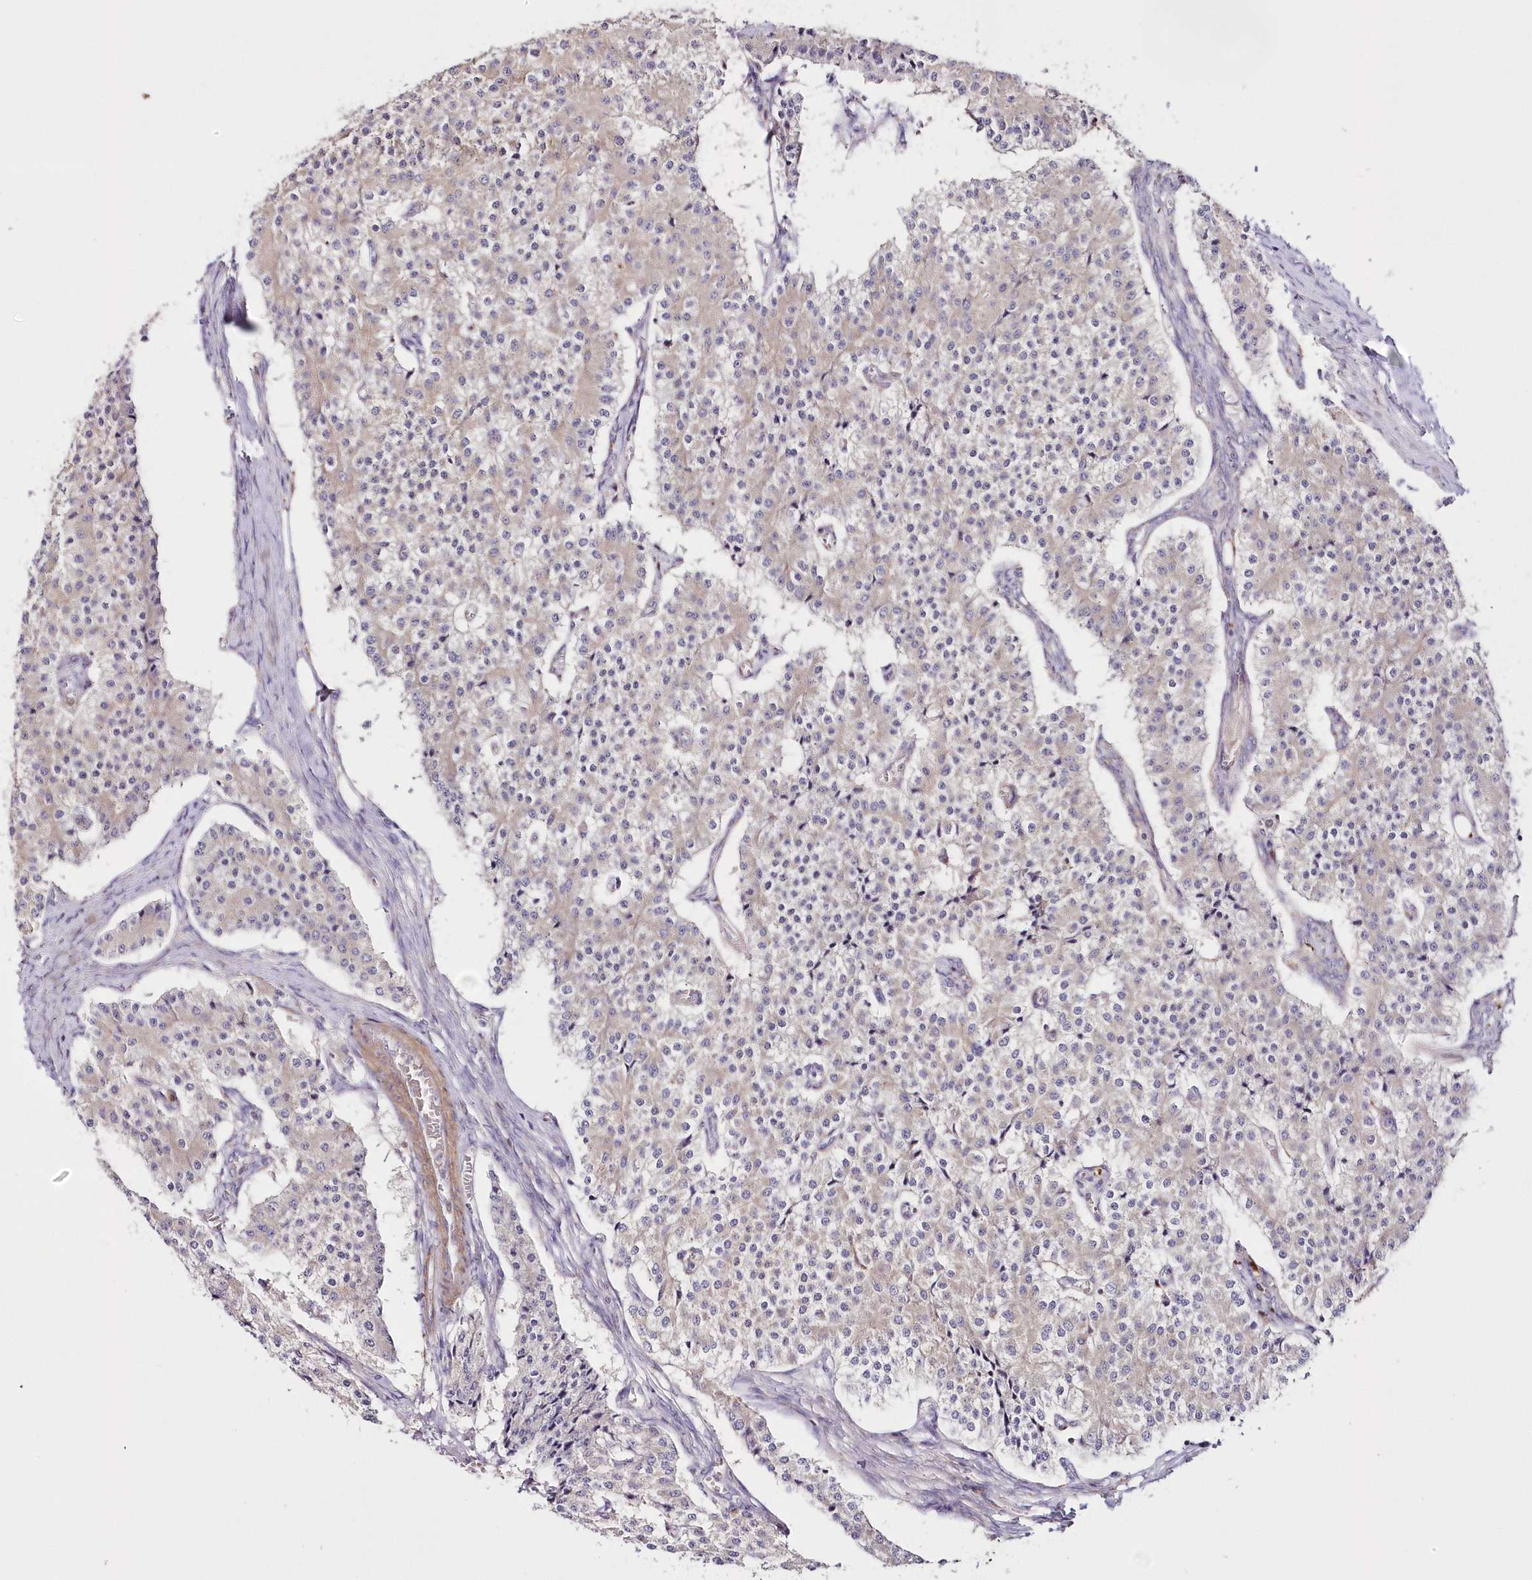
{"staining": {"intensity": "negative", "quantity": "none", "location": "none"}, "tissue": "carcinoid", "cell_type": "Tumor cells", "image_type": "cancer", "snomed": [{"axis": "morphology", "description": "Carcinoid, malignant, NOS"}, {"axis": "topography", "description": "Colon"}], "caption": "This is an immunohistochemistry photomicrograph of human carcinoid. There is no staining in tumor cells.", "gene": "ARFGEF3", "patient": {"sex": "female", "age": 52}}